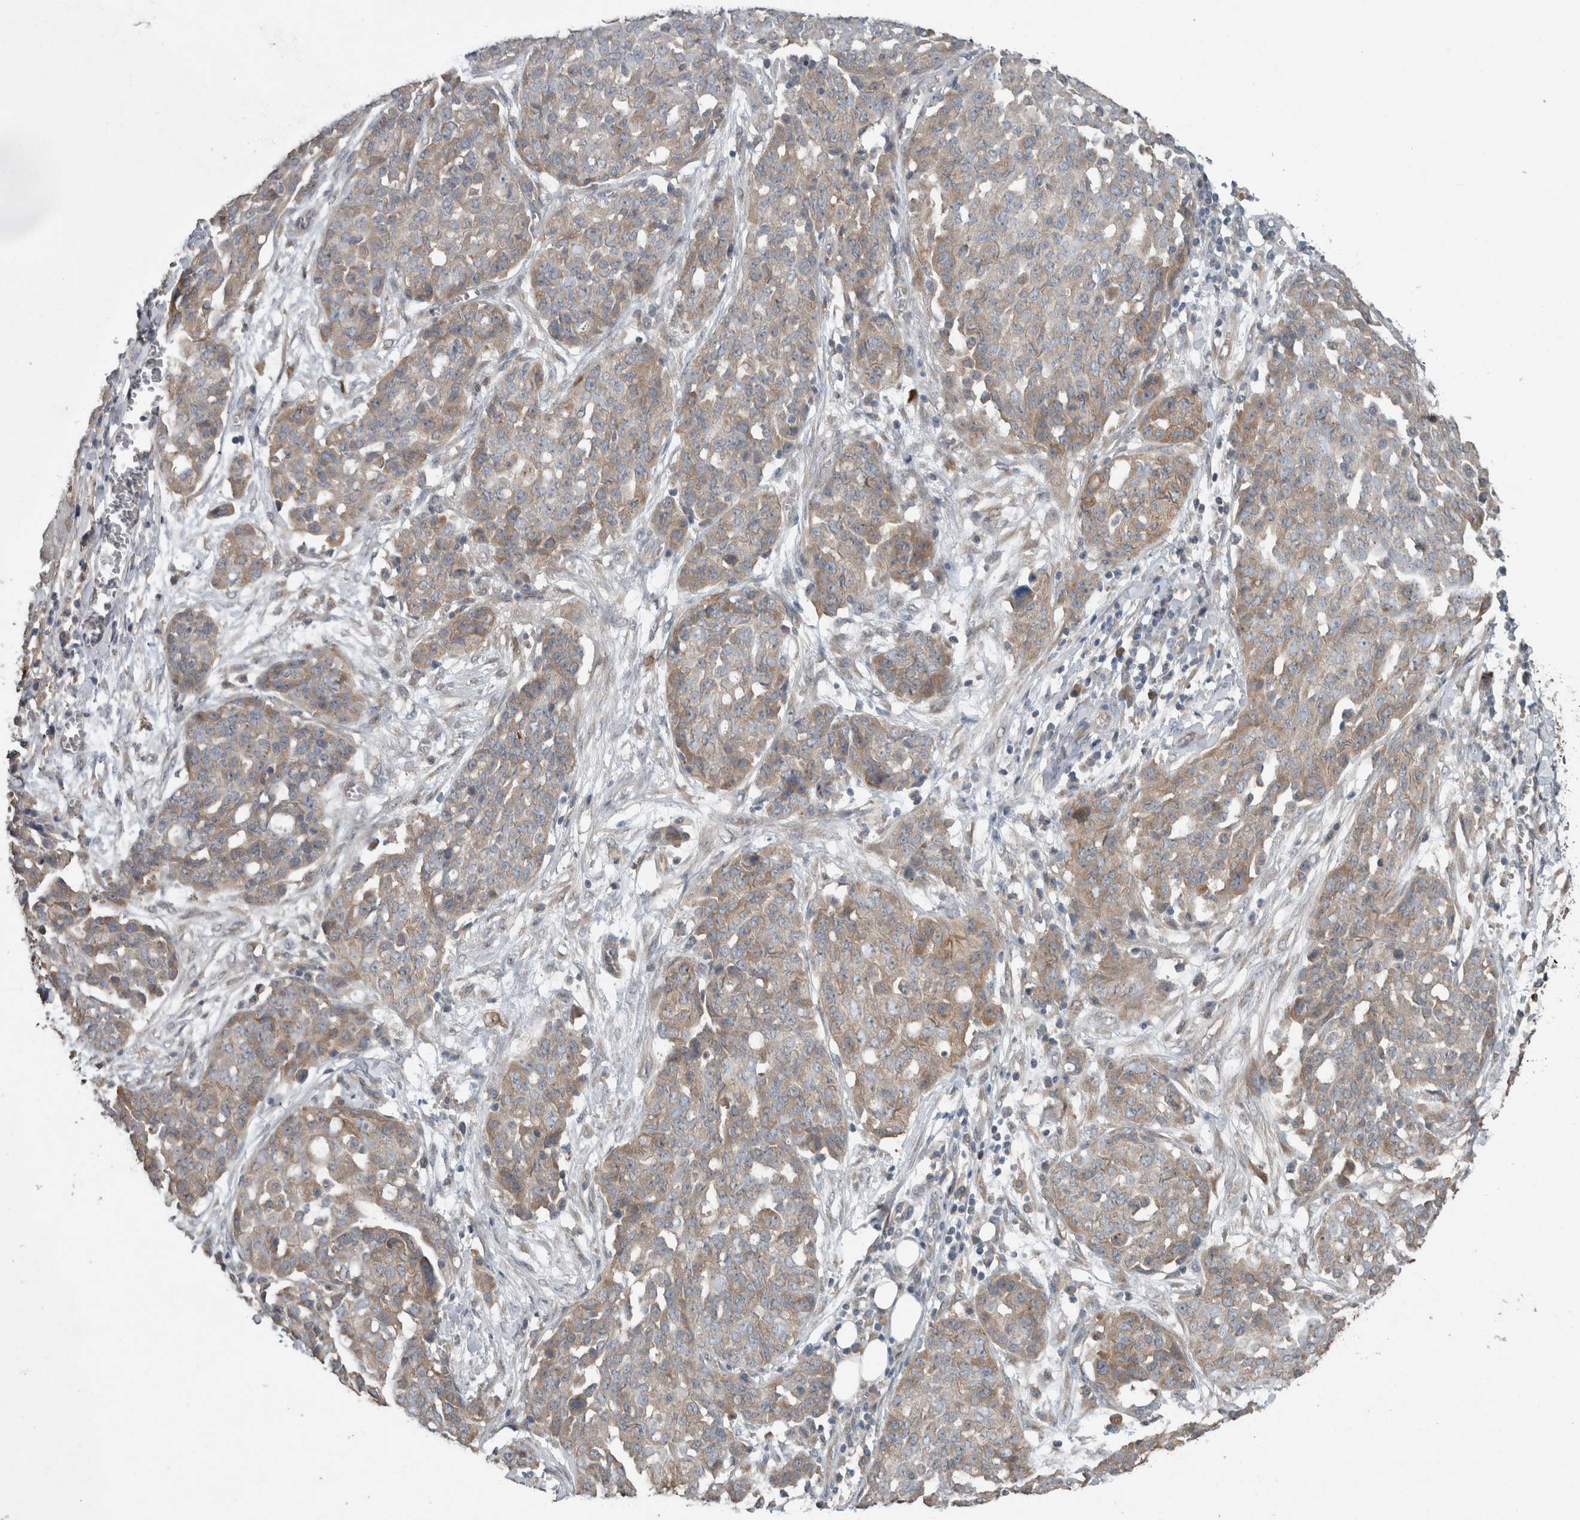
{"staining": {"intensity": "weak", "quantity": "25%-75%", "location": "cytoplasmic/membranous"}, "tissue": "ovarian cancer", "cell_type": "Tumor cells", "image_type": "cancer", "snomed": [{"axis": "morphology", "description": "Cystadenocarcinoma, serous, NOS"}, {"axis": "topography", "description": "Soft tissue"}, {"axis": "topography", "description": "Ovary"}], "caption": "Weak cytoplasmic/membranous expression for a protein is present in about 25%-75% of tumor cells of ovarian cancer (serous cystadenocarcinoma) using IHC.", "gene": "KNTC1", "patient": {"sex": "female", "age": 57}}